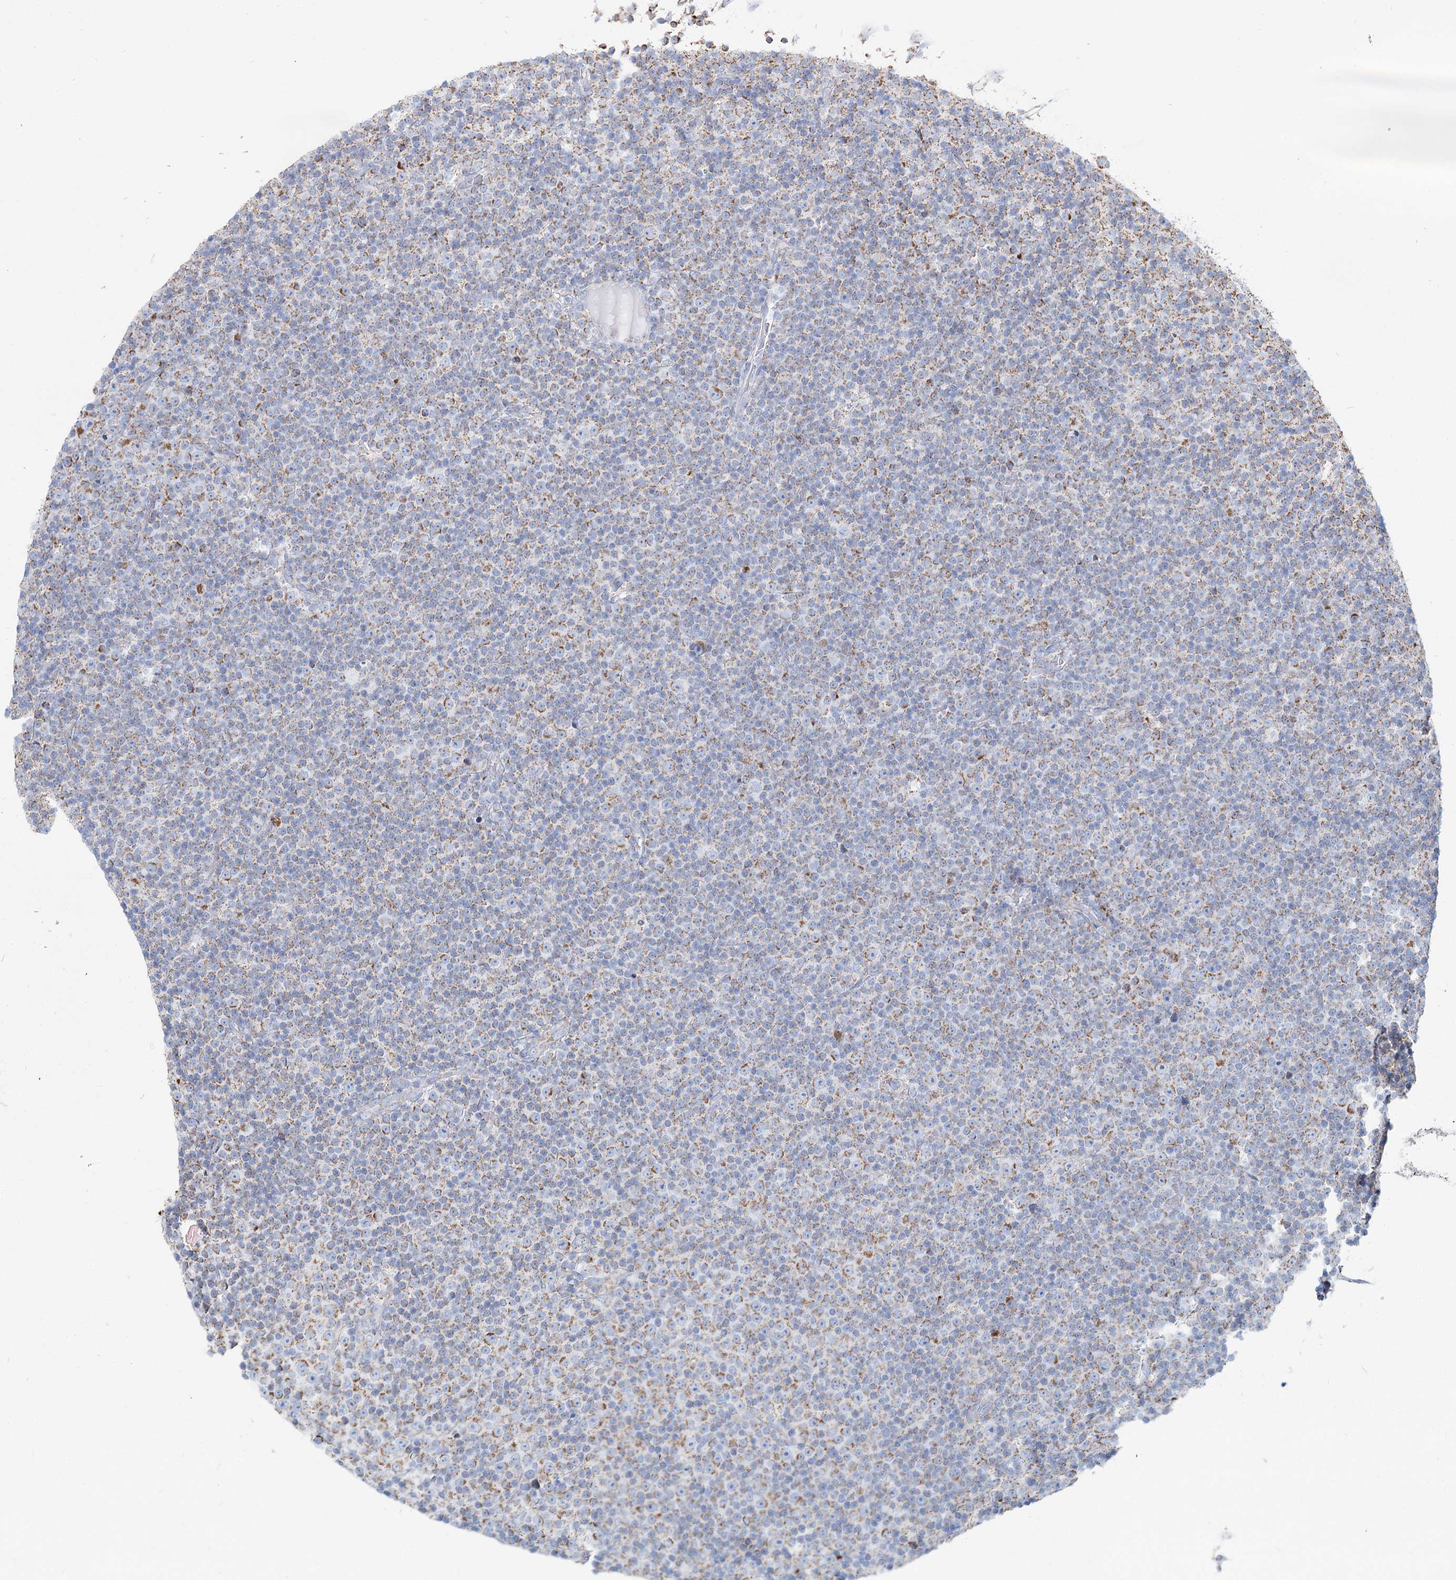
{"staining": {"intensity": "moderate", "quantity": "25%-75%", "location": "cytoplasmic/membranous"}, "tissue": "lymphoma", "cell_type": "Tumor cells", "image_type": "cancer", "snomed": [{"axis": "morphology", "description": "Malignant lymphoma, non-Hodgkin's type, Low grade"}, {"axis": "topography", "description": "Lymph node"}], "caption": "High-magnification brightfield microscopy of lymphoma stained with DAB (brown) and counterstained with hematoxylin (blue). tumor cells exhibit moderate cytoplasmic/membranous staining is seen in approximately25%-75% of cells.", "gene": "MCCC2", "patient": {"sex": "female", "age": 67}}